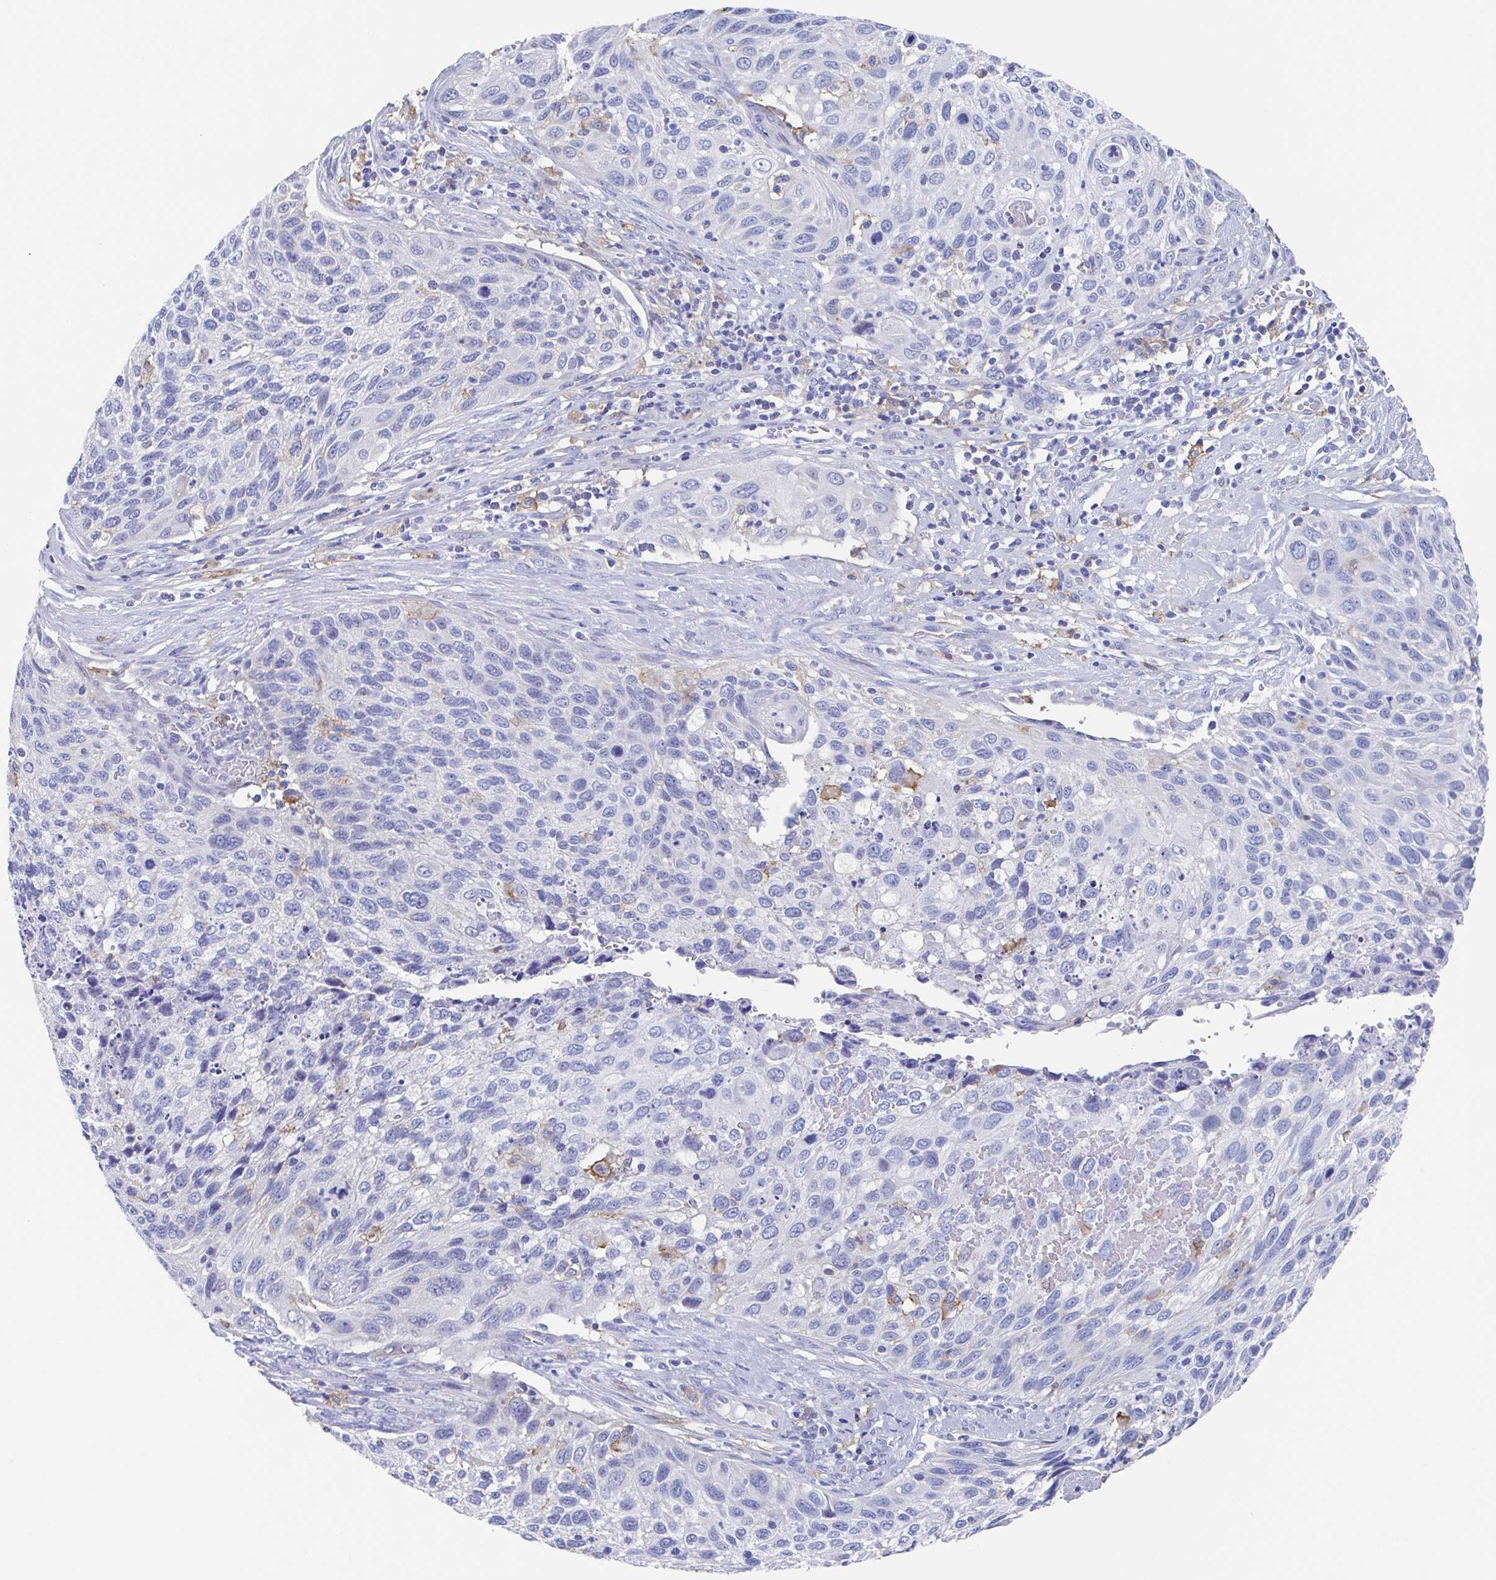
{"staining": {"intensity": "negative", "quantity": "none", "location": "none"}, "tissue": "cervical cancer", "cell_type": "Tumor cells", "image_type": "cancer", "snomed": [{"axis": "morphology", "description": "Squamous cell carcinoma, NOS"}, {"axis": "topography", "description": "Cervix"}], "caption": "The IHC photomicrograph has no significant expression in tumor cells of cervical cancer (squamous cell carcinoma) tissue.", "gene": "FCGR3A", "patient": {"sex": "female", "age": 70}}